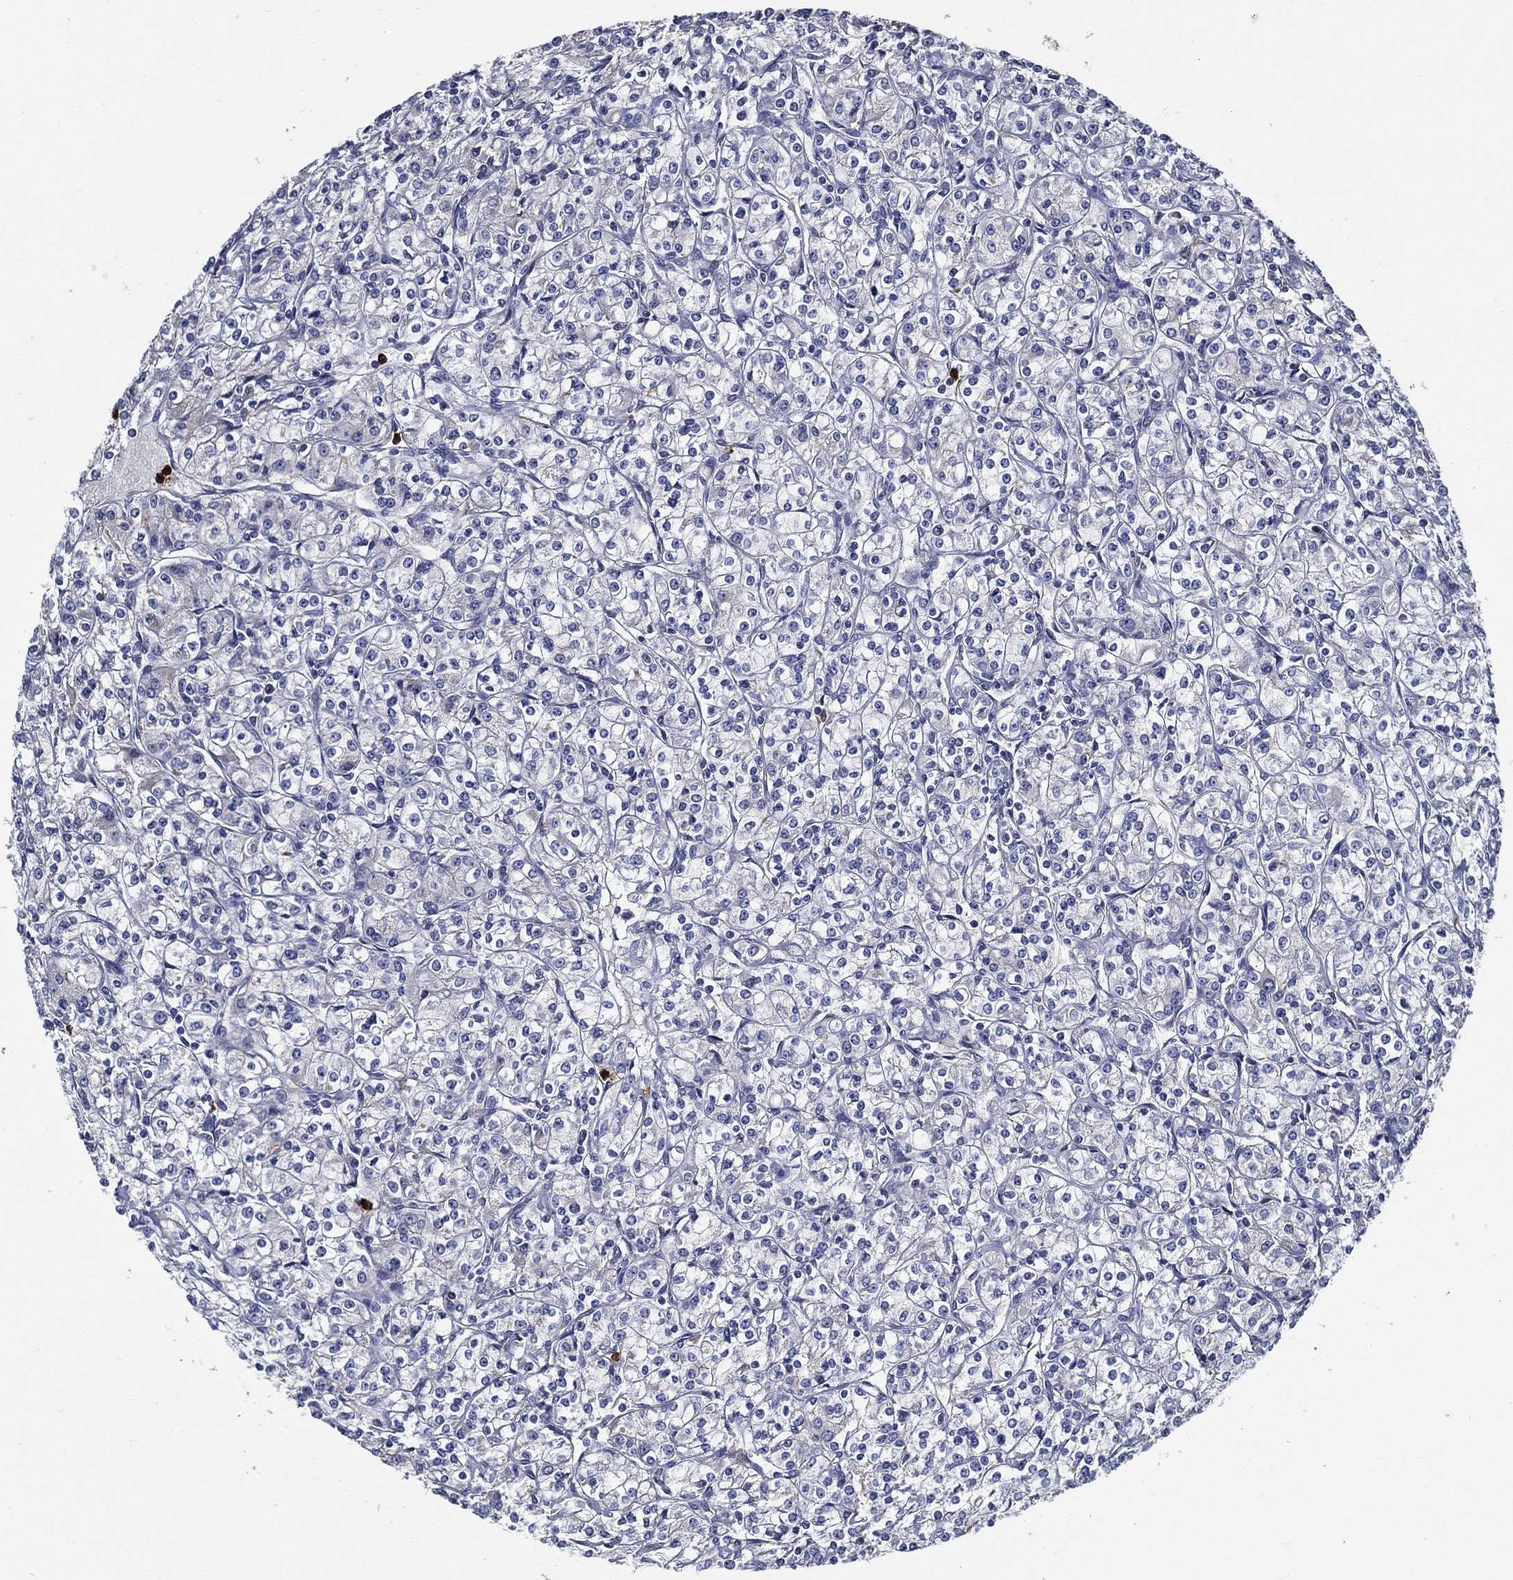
{"staining": {"intensity": "negative", "quantity": "none", "location": "none"}, "tissue": "renal cancer", "cell_type": "Tumor cells", "image_type": "cancer", "snomed": [{"axis": "morphology", "description": "Adenocarcinoma, NOS"}, {"axis": "topography", "description": "Kidney"}], "caption": "Immunohistochemistry of human renal adenocarcinoma demonstrates no expression in tumor cells. Brightfield microscopy of immunohistochemistry stained with DAB (brown) and hematoxylin (blue), captured at high magnification.", "gene": "KIF20B", "patient": {"sex": "male", "age": 77}}